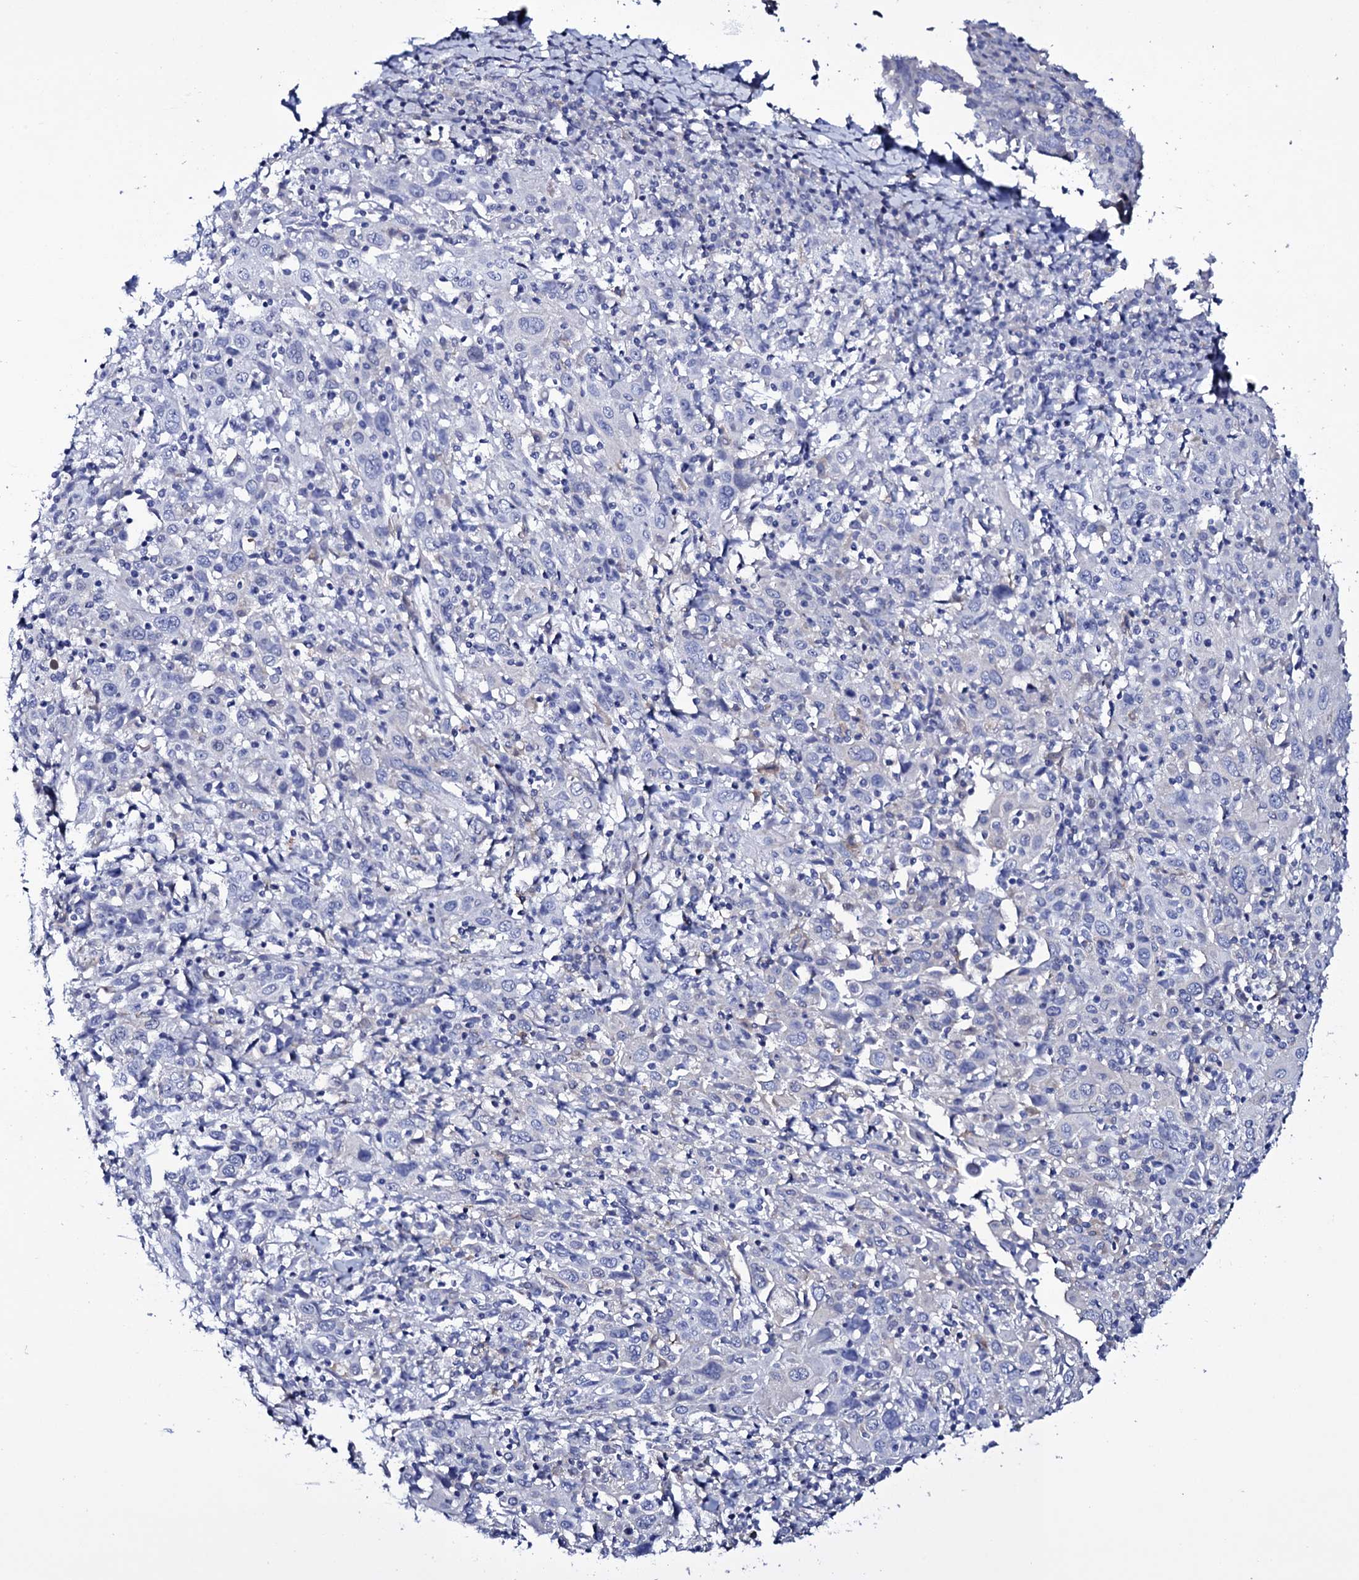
{"staining": {"intensity": "negative", "quantity": "none", "location": "none"}, "tissue": "cervical cancer", "cell_type": "Tumor cells", "image_type": "cancer", "snomed": [{"axis": "morphology", "description": "Squamous cell carcinoma, NOS"}, {"axis": "topography", "description": "Cervix"}], "caption": "This histopathology image is of cervical squamous cell carcinoma stained with immunohistochemistry (IHC) to label a protein in brown with the nuclei are counter-stained blue. There is no expression in tumor cells. (Brightfield microscopy of DAB IHC at high magnification).", "gene": "ITPRID2", "patient": {"sex": "female", "age": 46}}